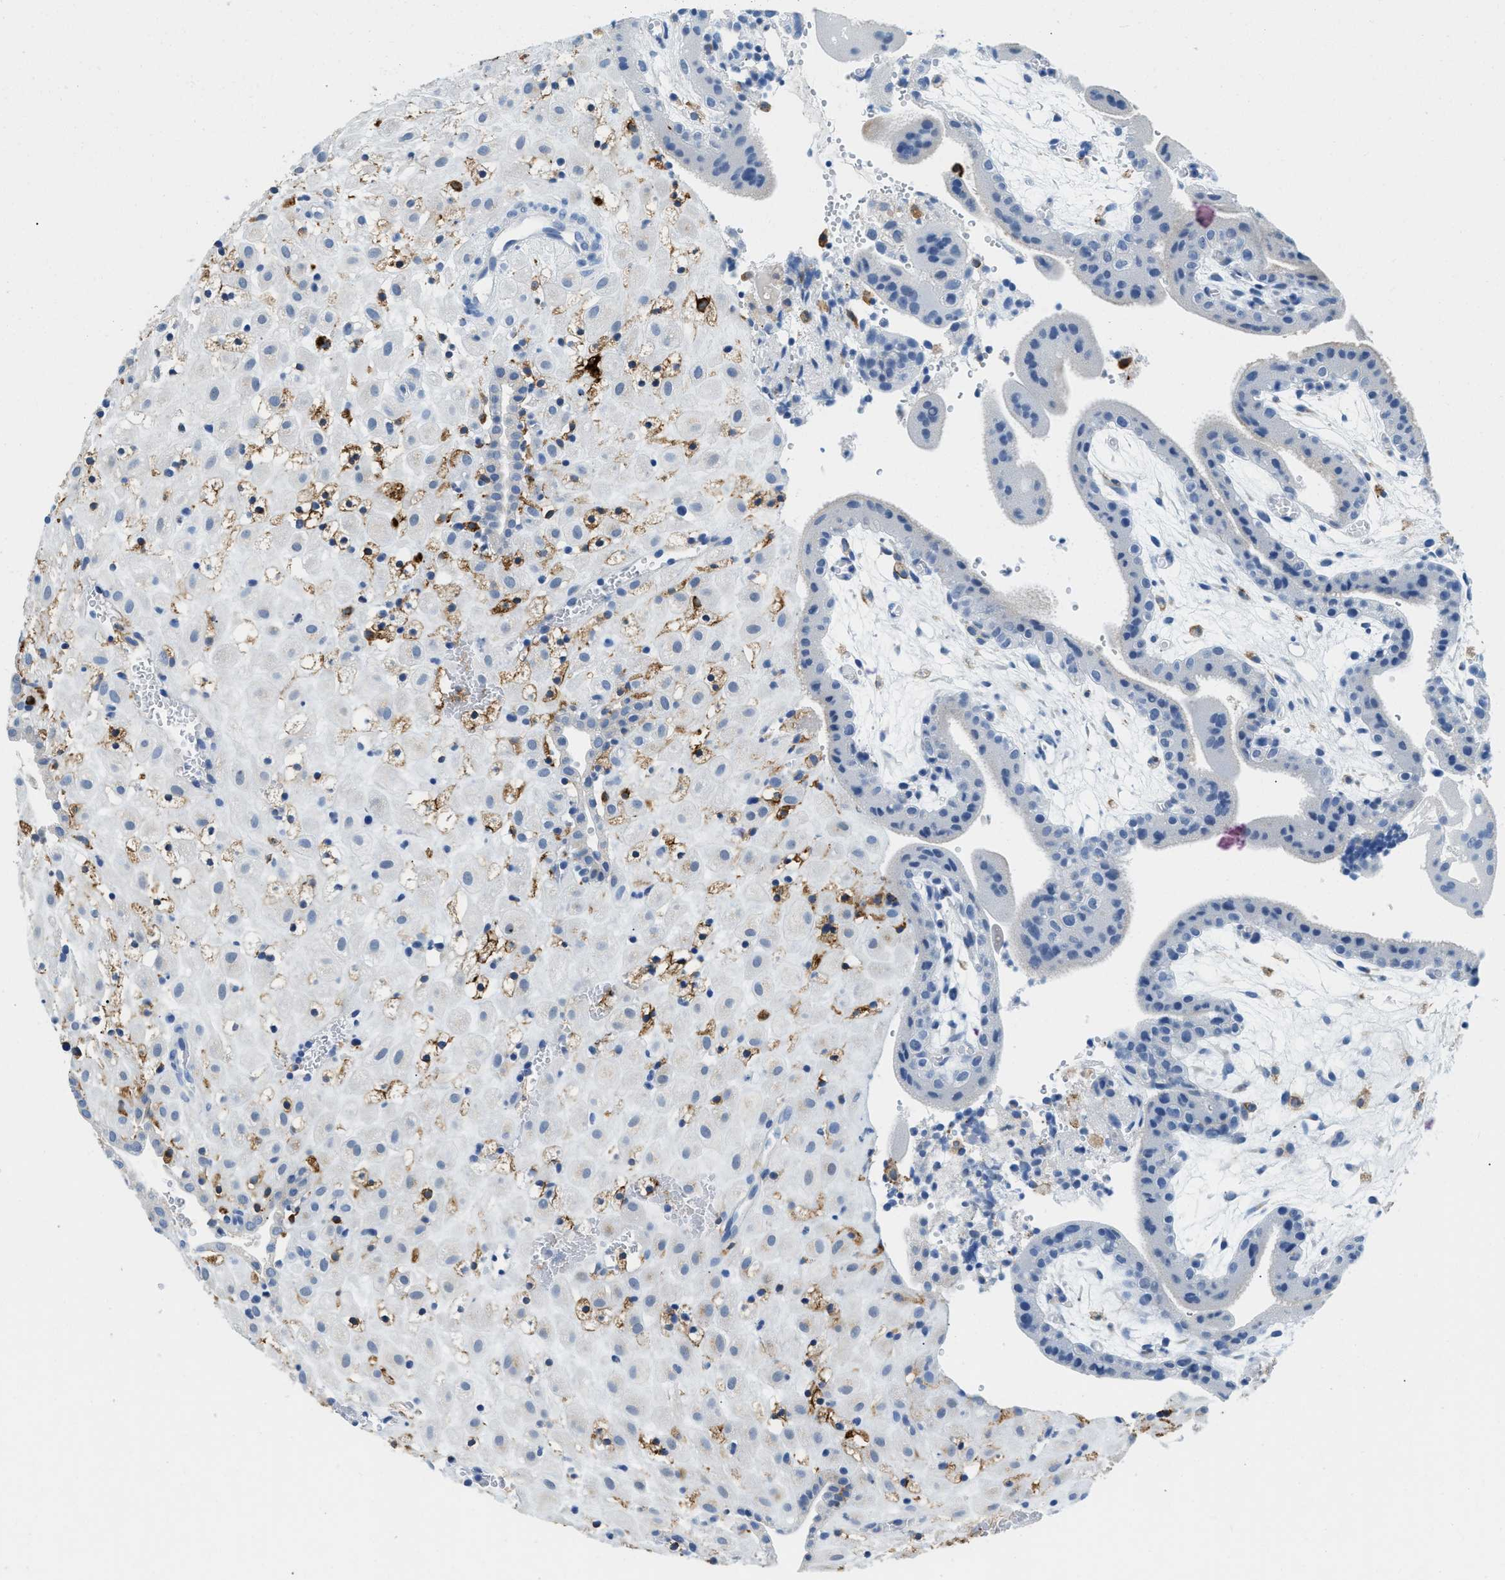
{"staining": {"intensity": "negative", "quantity": "none", "location": "none"}, "tissue": "placenta", "cell_type": "Decidual cells", "image_type": "normal", "snomed": [{"axis": "morphology", "description": "Normal tissue, NOS"}, {"axis": "topography", "description": "Placenta"}], "caption": "This image is of benign placenta stained with immunohistochemistry (IHC) to label a protein in brown with the nuclei are counter-stained blue. There is no expression in decidual cells. (DAB immunohistochemistry visualized using brightfield microscopy, high magnification).", "gene": "CD226", "patient": {"sex": "female", "age": 18}}